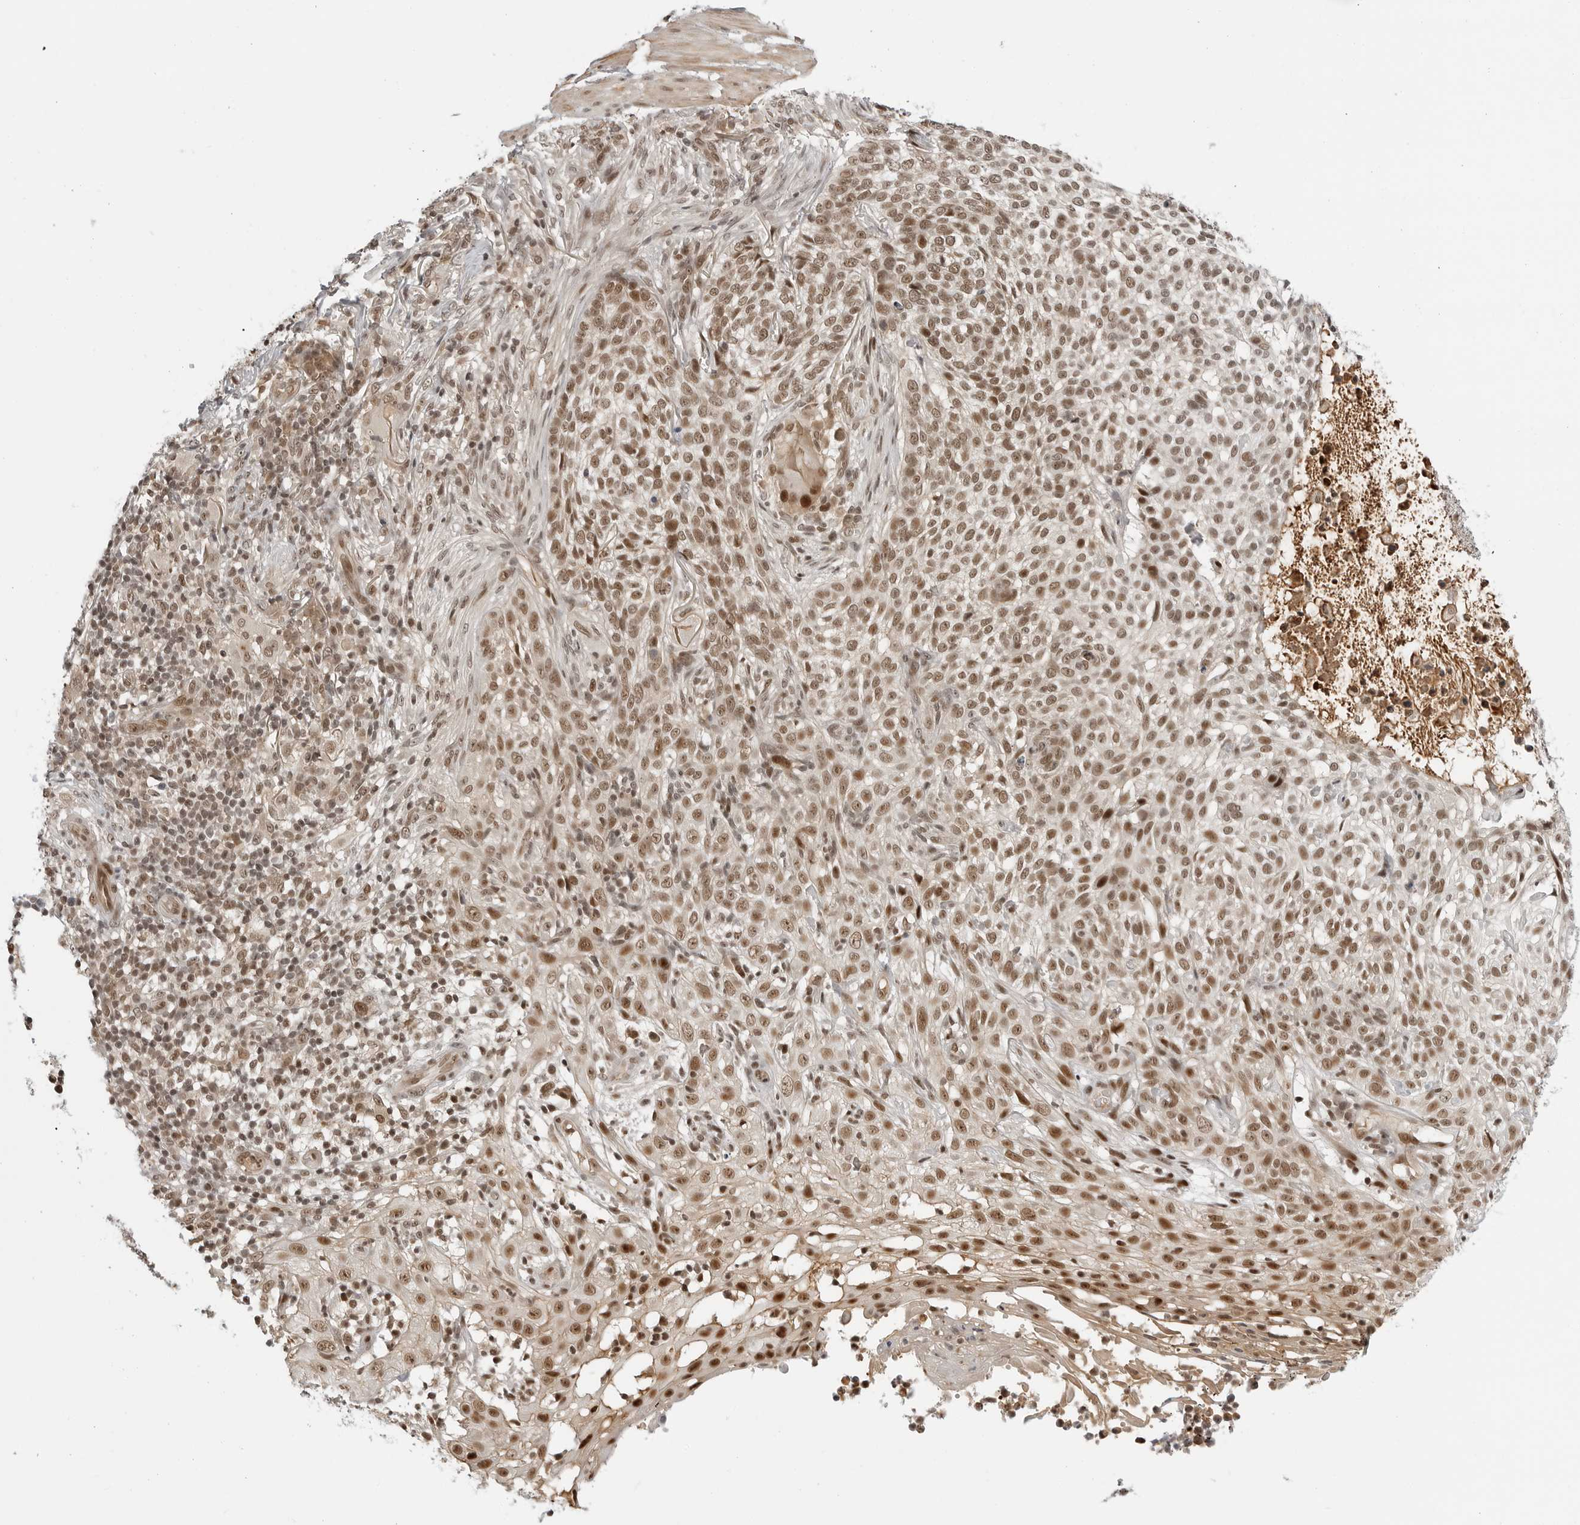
{"staining": {"intensity": "moderate", "quantity": ">75%", "location": "nuclear"}, "tissue": "skin cancer", "cell_type": "Tumor cells", "image_type": "cancer", "snomed": [{"axis": "morphology", "description": "Basal cell carcinoma"}, {"axis": "topography", "description": "Skin"}], "caption": "The histopathology image displays staining of skin cancer (basal cell carcinoma), revealing moderate nuclear protein expression (brown color) within tumor cells. (Brightfield microscopy of DAB IHC at high magnification).", "gene": "C8orf33", "patient": {"sex": "female", "age": 64}}